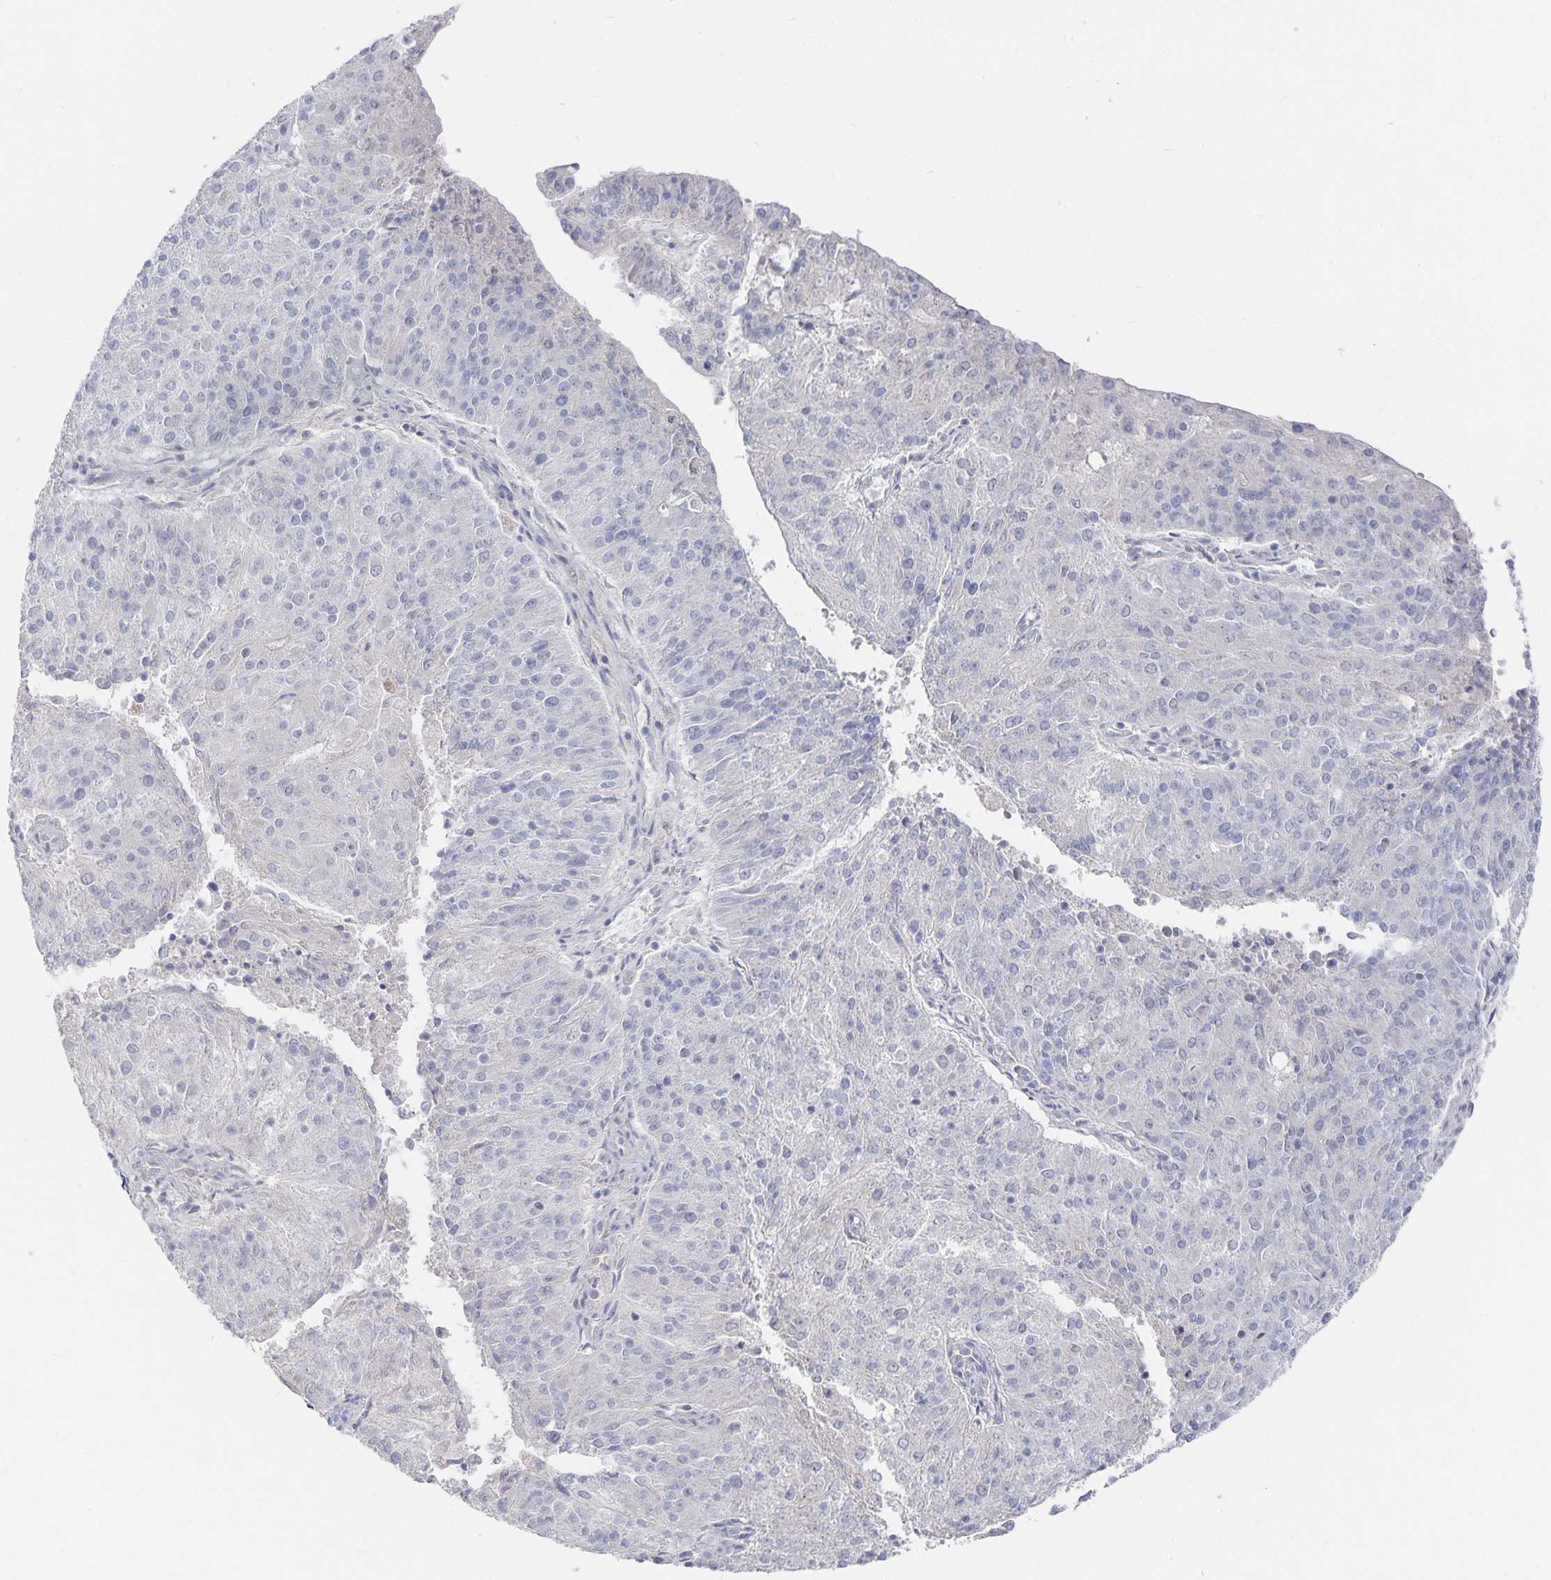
{"staining": {"intensity": "negative", "quantity": "none", "location": "none"}, "tissue": "endometrial cancer", "cell_type": "Tumor cells", "image_type": "cancer", "snomed": [{"axis": "morphology", "description": "Adenocarcinoma, NOS"}, {"axis": "topography", "description": "Endometrium"}], "caption": "High power microscopy image of an immunohistochemistry (IHC) micrograph of endometrial adenocarcinoma, revealing no significant staining in tumor cells.", "gene": "DNAH9", "patient": {"sex": "female", "age": 82}}